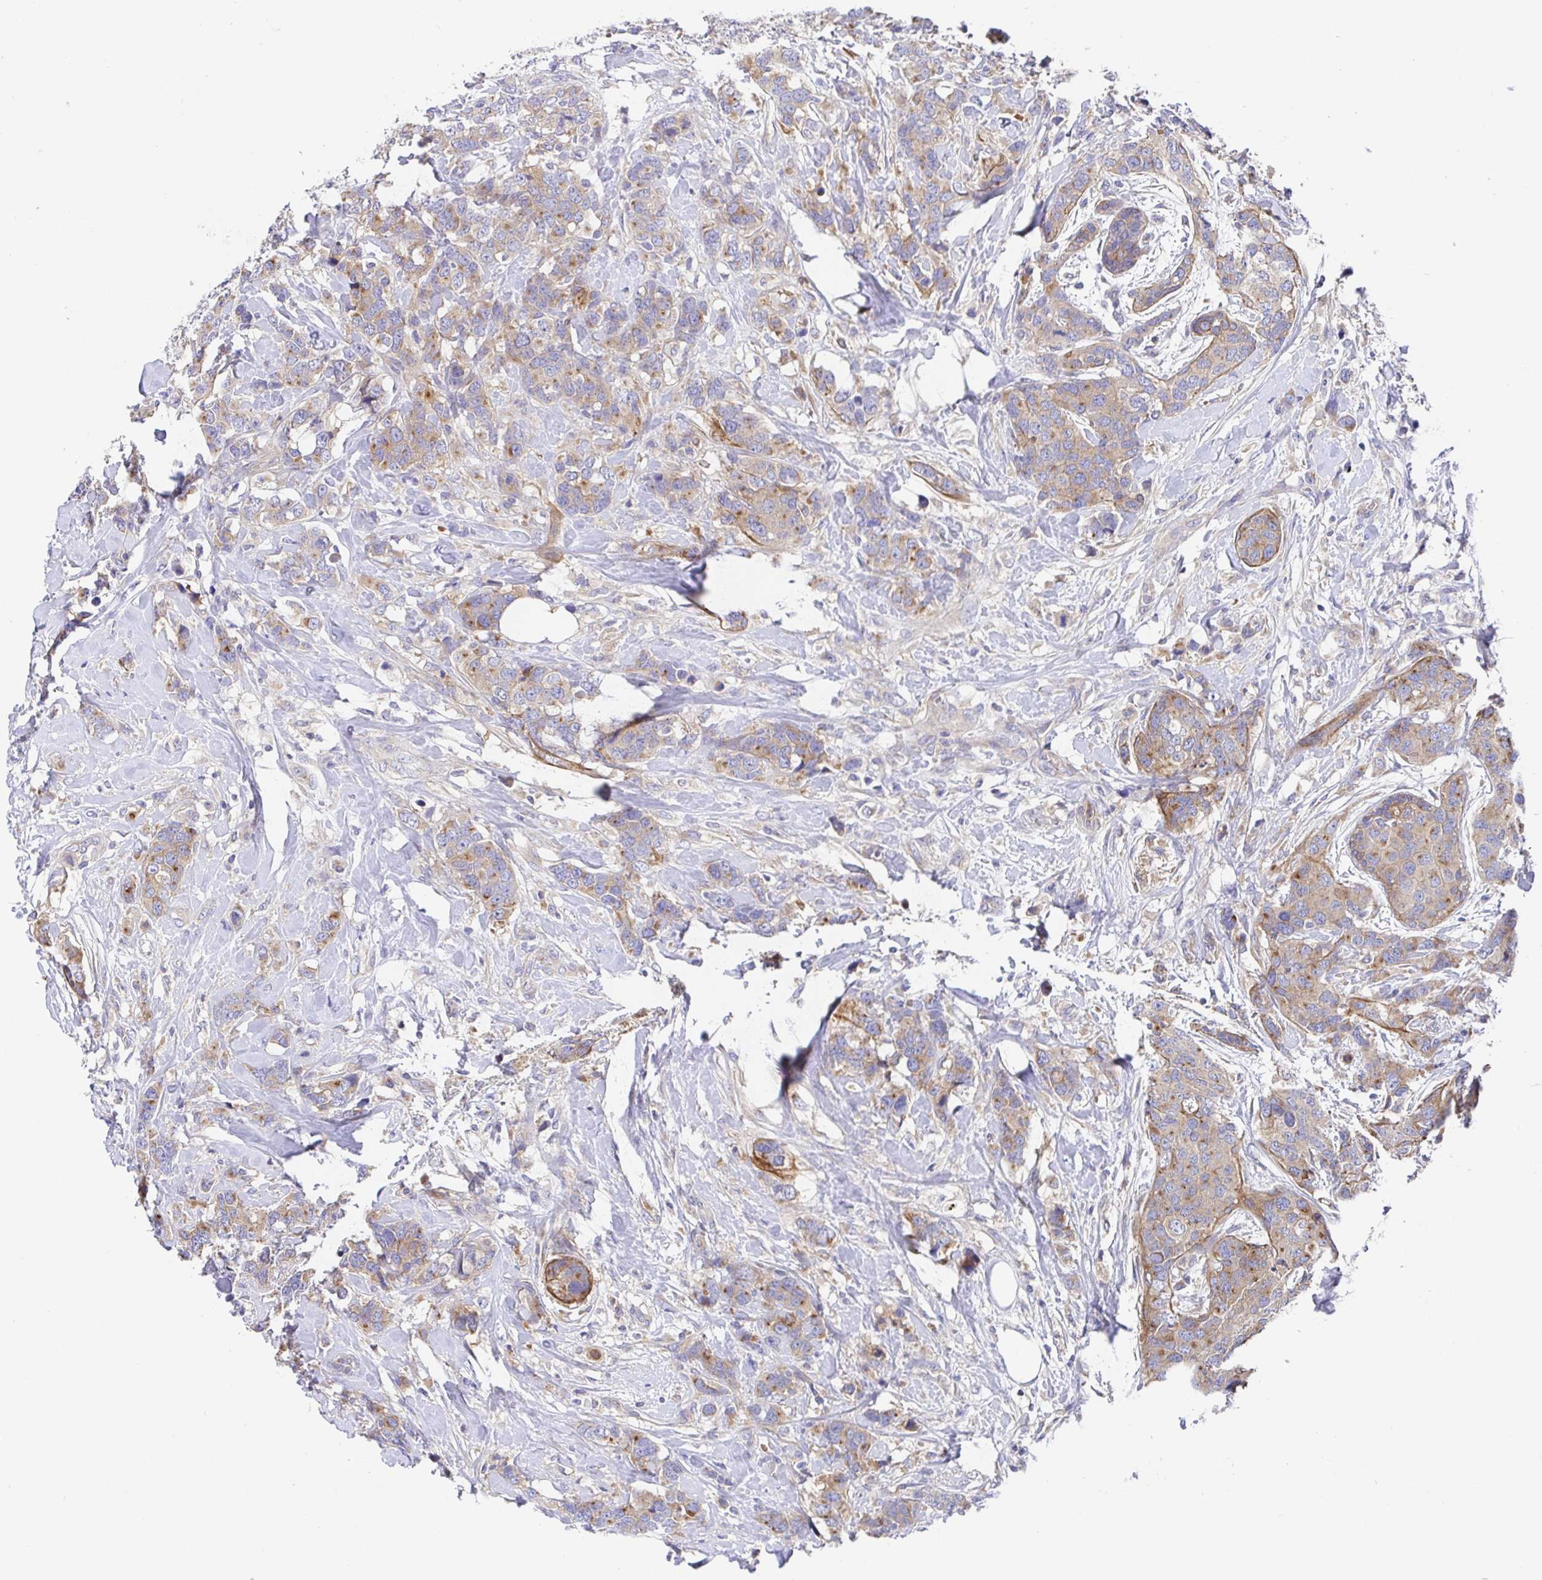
{"staining": {"intensity": "weak", "quantity": "25%-75%", "location": "cytoplasmic/membranous"}, "tissue": "breast cancer", "cell_type": "Tumor cells", "image_type": "cancer", "snomed": [{"axis": "morphology", "description": "Lobular carcinoma"}, {"axis": "topography", "description": "Breast"}], "caption": "Protein staining by IHC demonstrates weak cytoplasmic/membranous staining in about 25%-75% of tumor cells in breast cancer (lobular carcinoma).", "gene": "GOLGA1", "patient": {"sex": "female", "age": 59}}